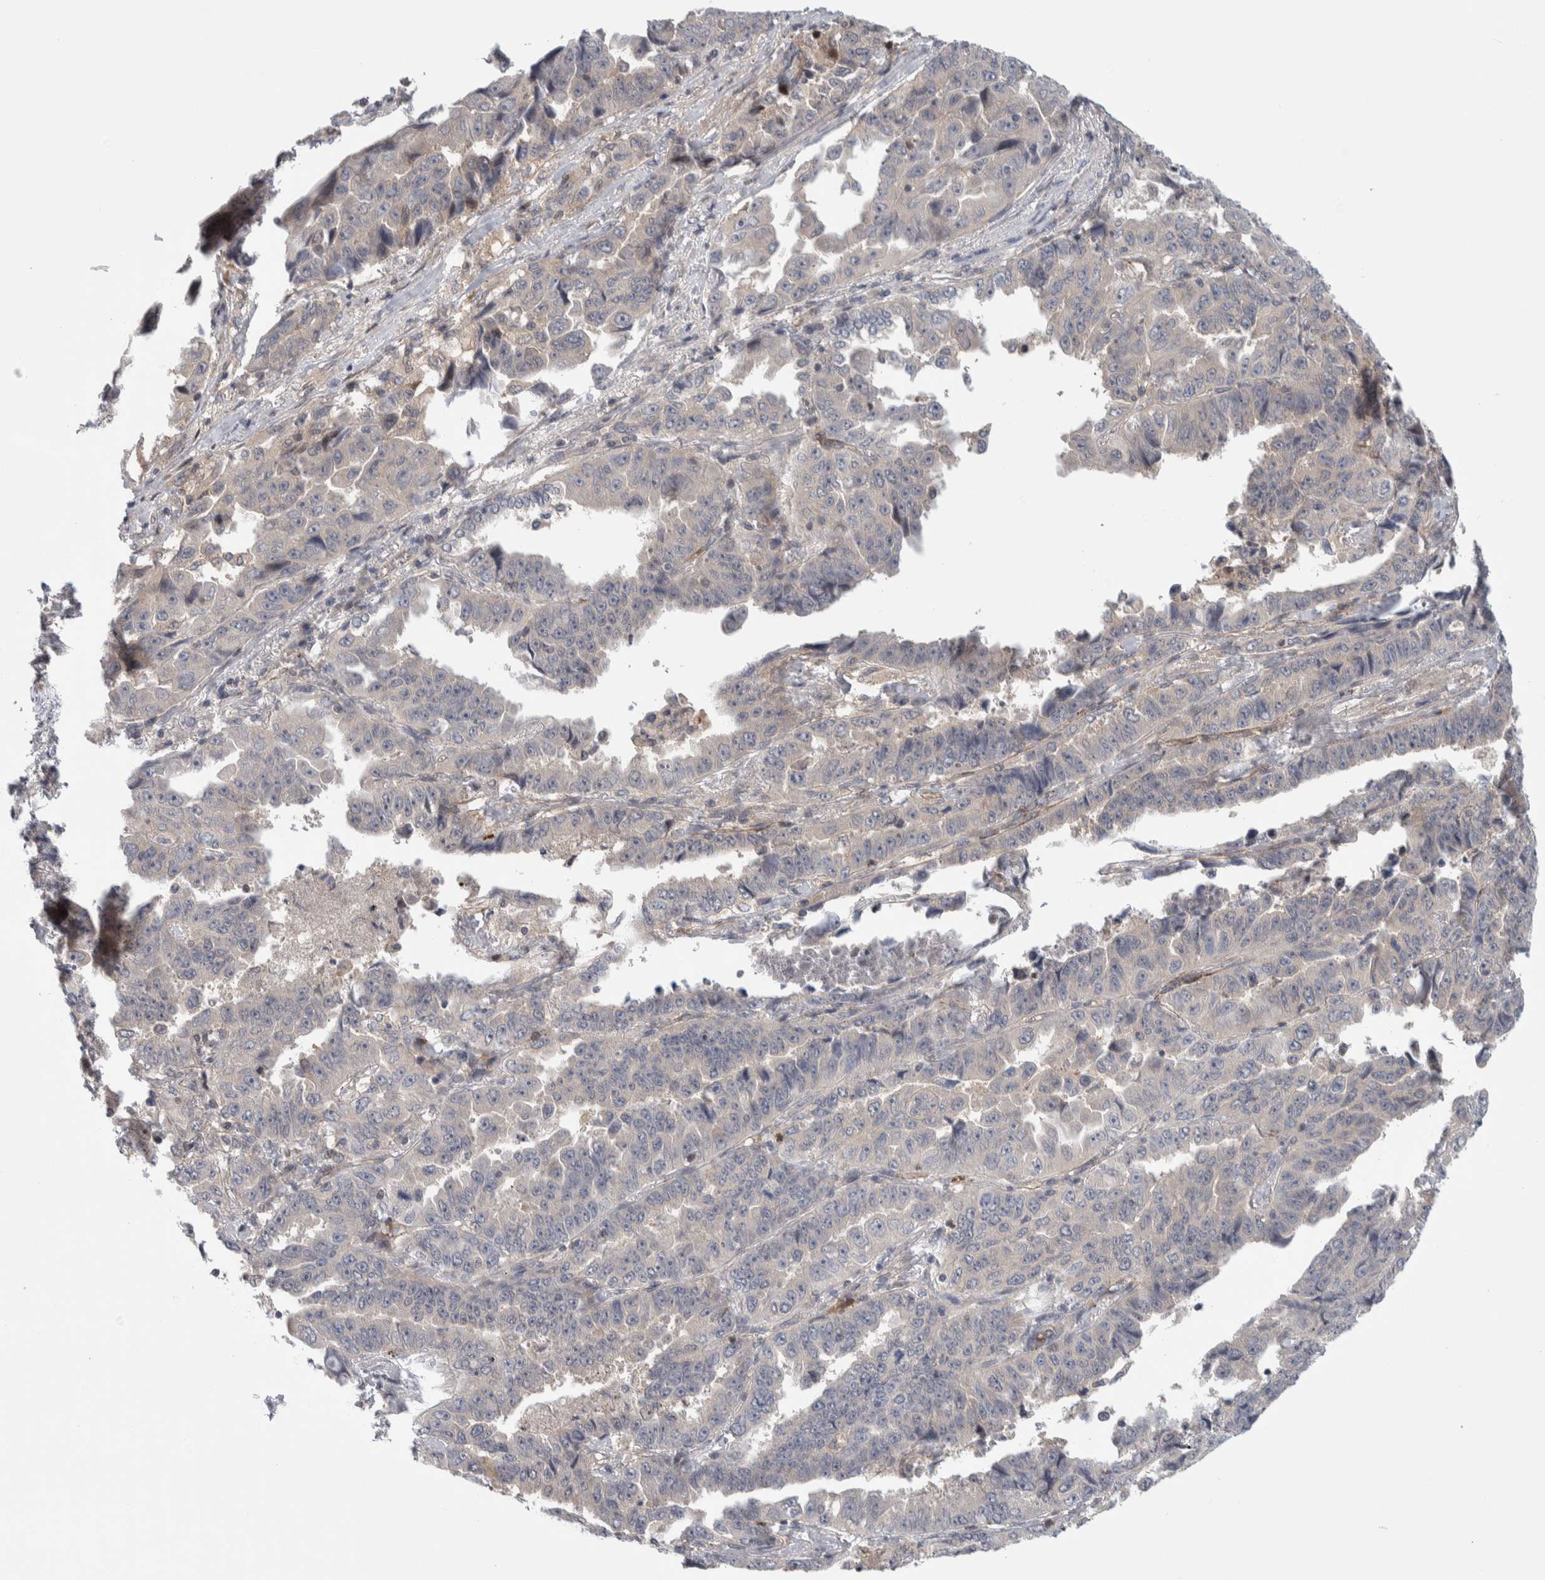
{"staining": {"intensity": "negative", "quantity": "none", "location": "none"}, "tissue": "lung cancer", "cell_type": "Tumor cells", "image_type": "cancer", "snomed": [{"axis": "morphology", "description": "Adenocarcinoma, NOS"}, {"axis": "topography", "description": "Lung"}], "caption": "Immunohistochemistry of lung cancer reveals no staining in tumor cells.", "gene": "ZNF862", "patient": {"sex": "female", "age": 51}}